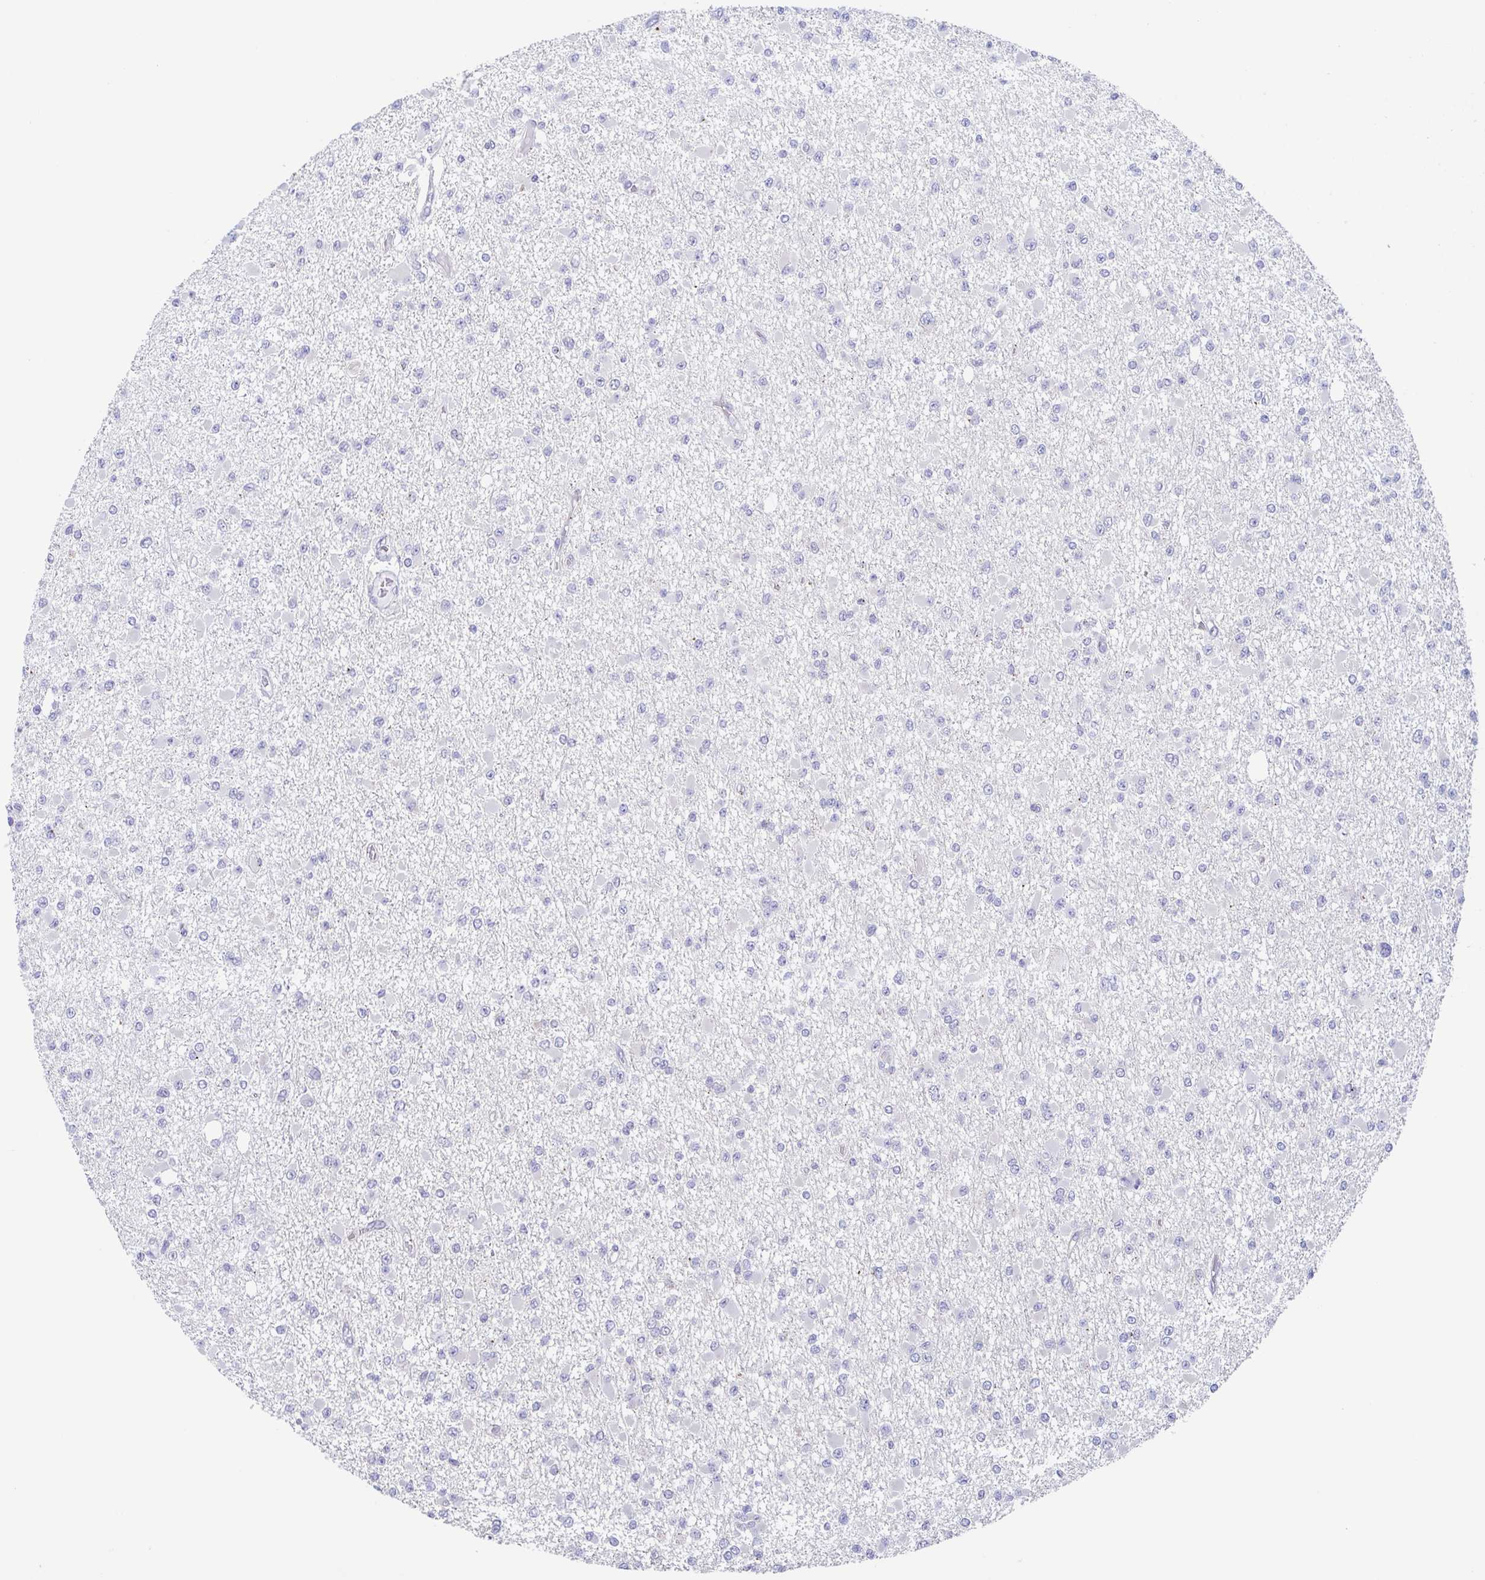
{"staining": {"intensity": "negative", "quantity": "none", "location": "none"}, "tissue": "glioma", "cell_type": "Tumor cells", "image_type": "cancer", "snomed": [{"axis": "morphology", "description": "Glioma, malignant, Low grade"}, {"axis": "topography", "description": "Brain"}], "caption": "Tumor cells are negative for protein expression in human glioma.", "gene": "CHMP5", "patient": {"sex": "female", "age": 22}}